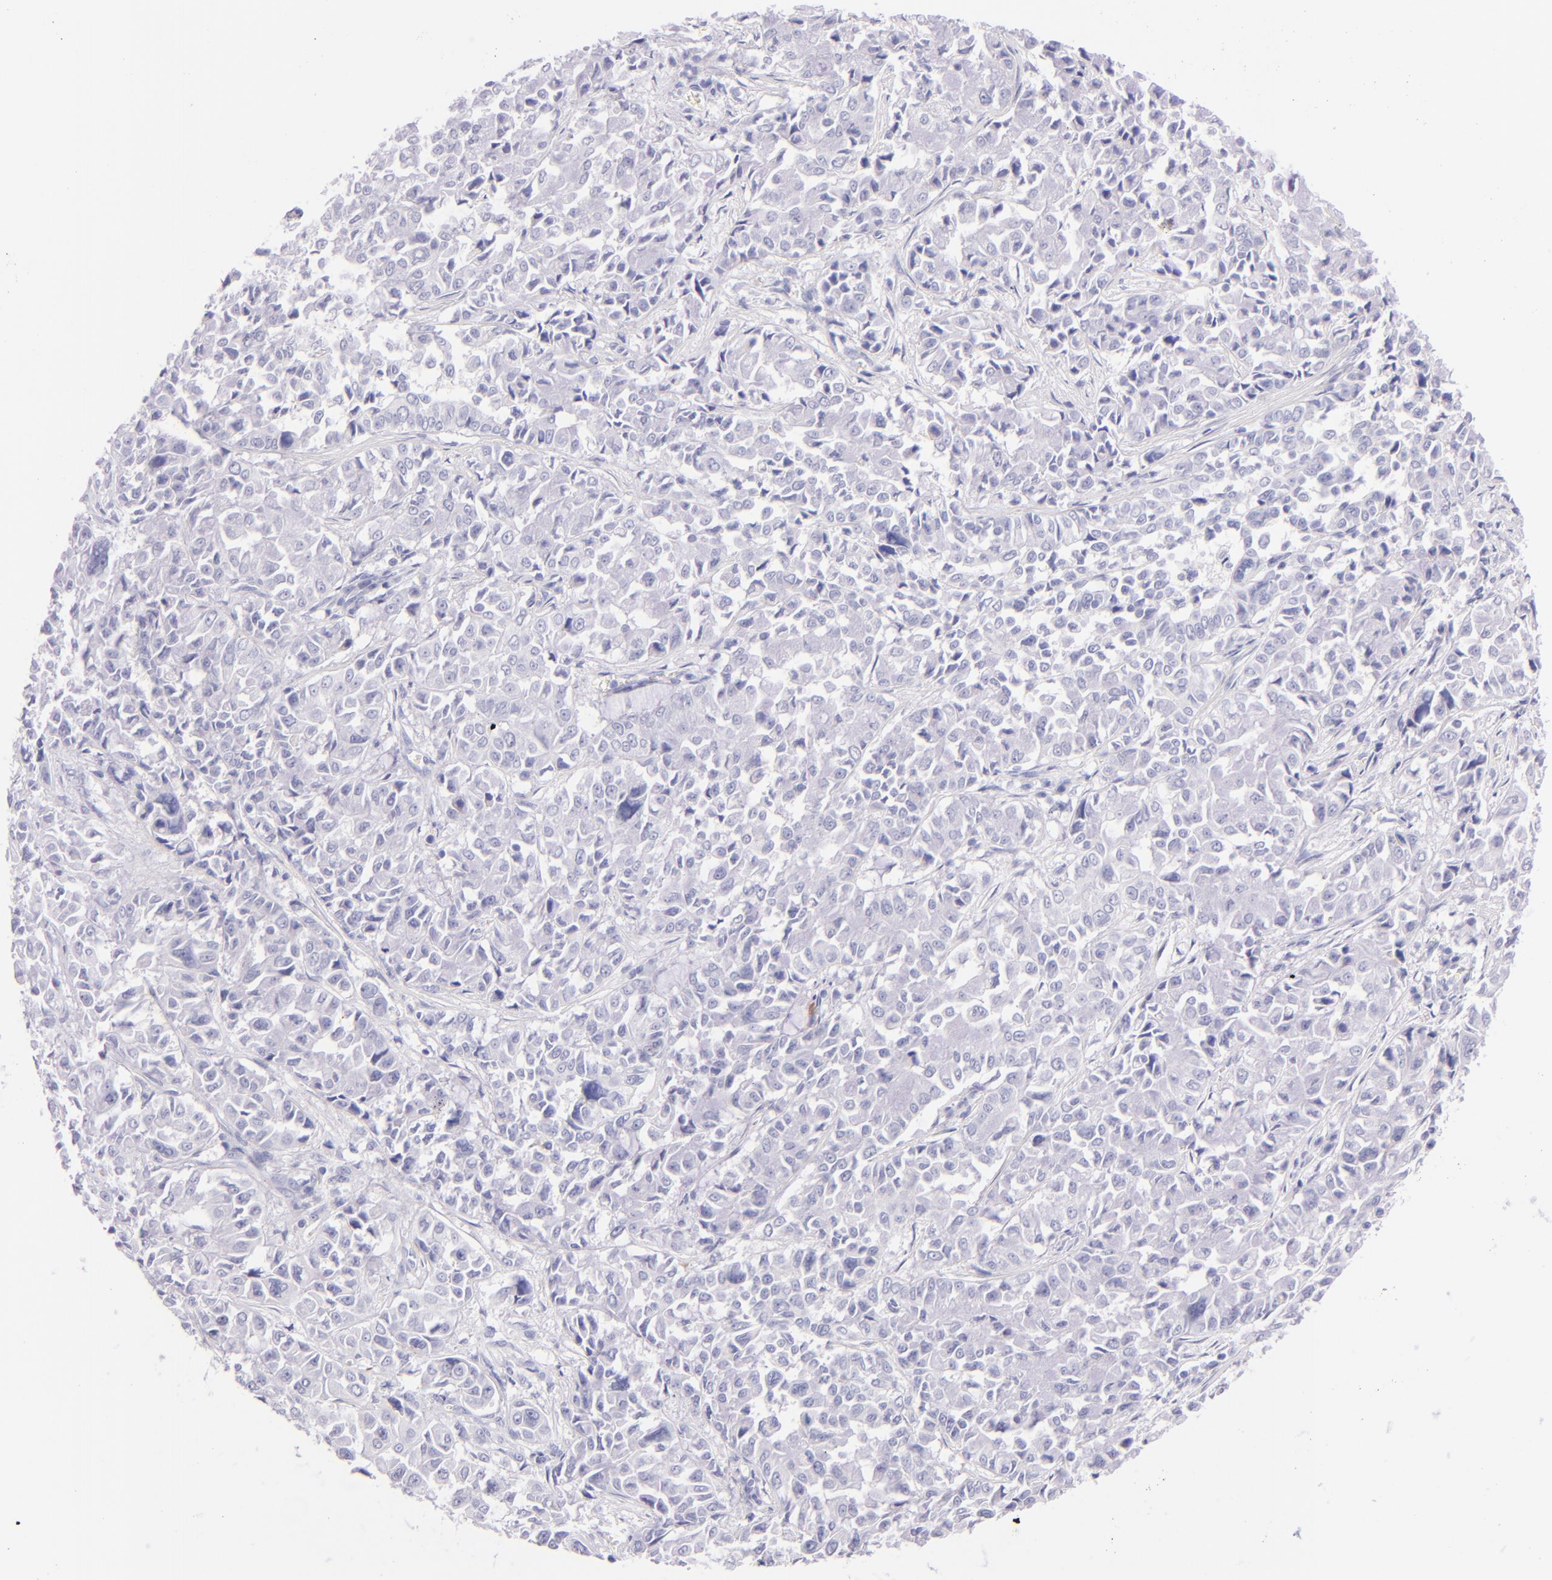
{"staining": {"intensity": "negative", "quantity": "none", "location": "none"}, "tissue": "pancreatic cancer", "cell_type": "Tumor cells", "image_type": "cancer", "snomed": [{"axis": "morphology", "description": "Adenocarcinoma, NOS"}, {"axis": "topography", "description": "Pancreas"}], "caption": "There is no significant expression in tumor cells of pancreatic adenocarcinoma. Nuclei are stained in blue.", "gene": "SDC1", "patient": {"sex": "female", "age": 52}}